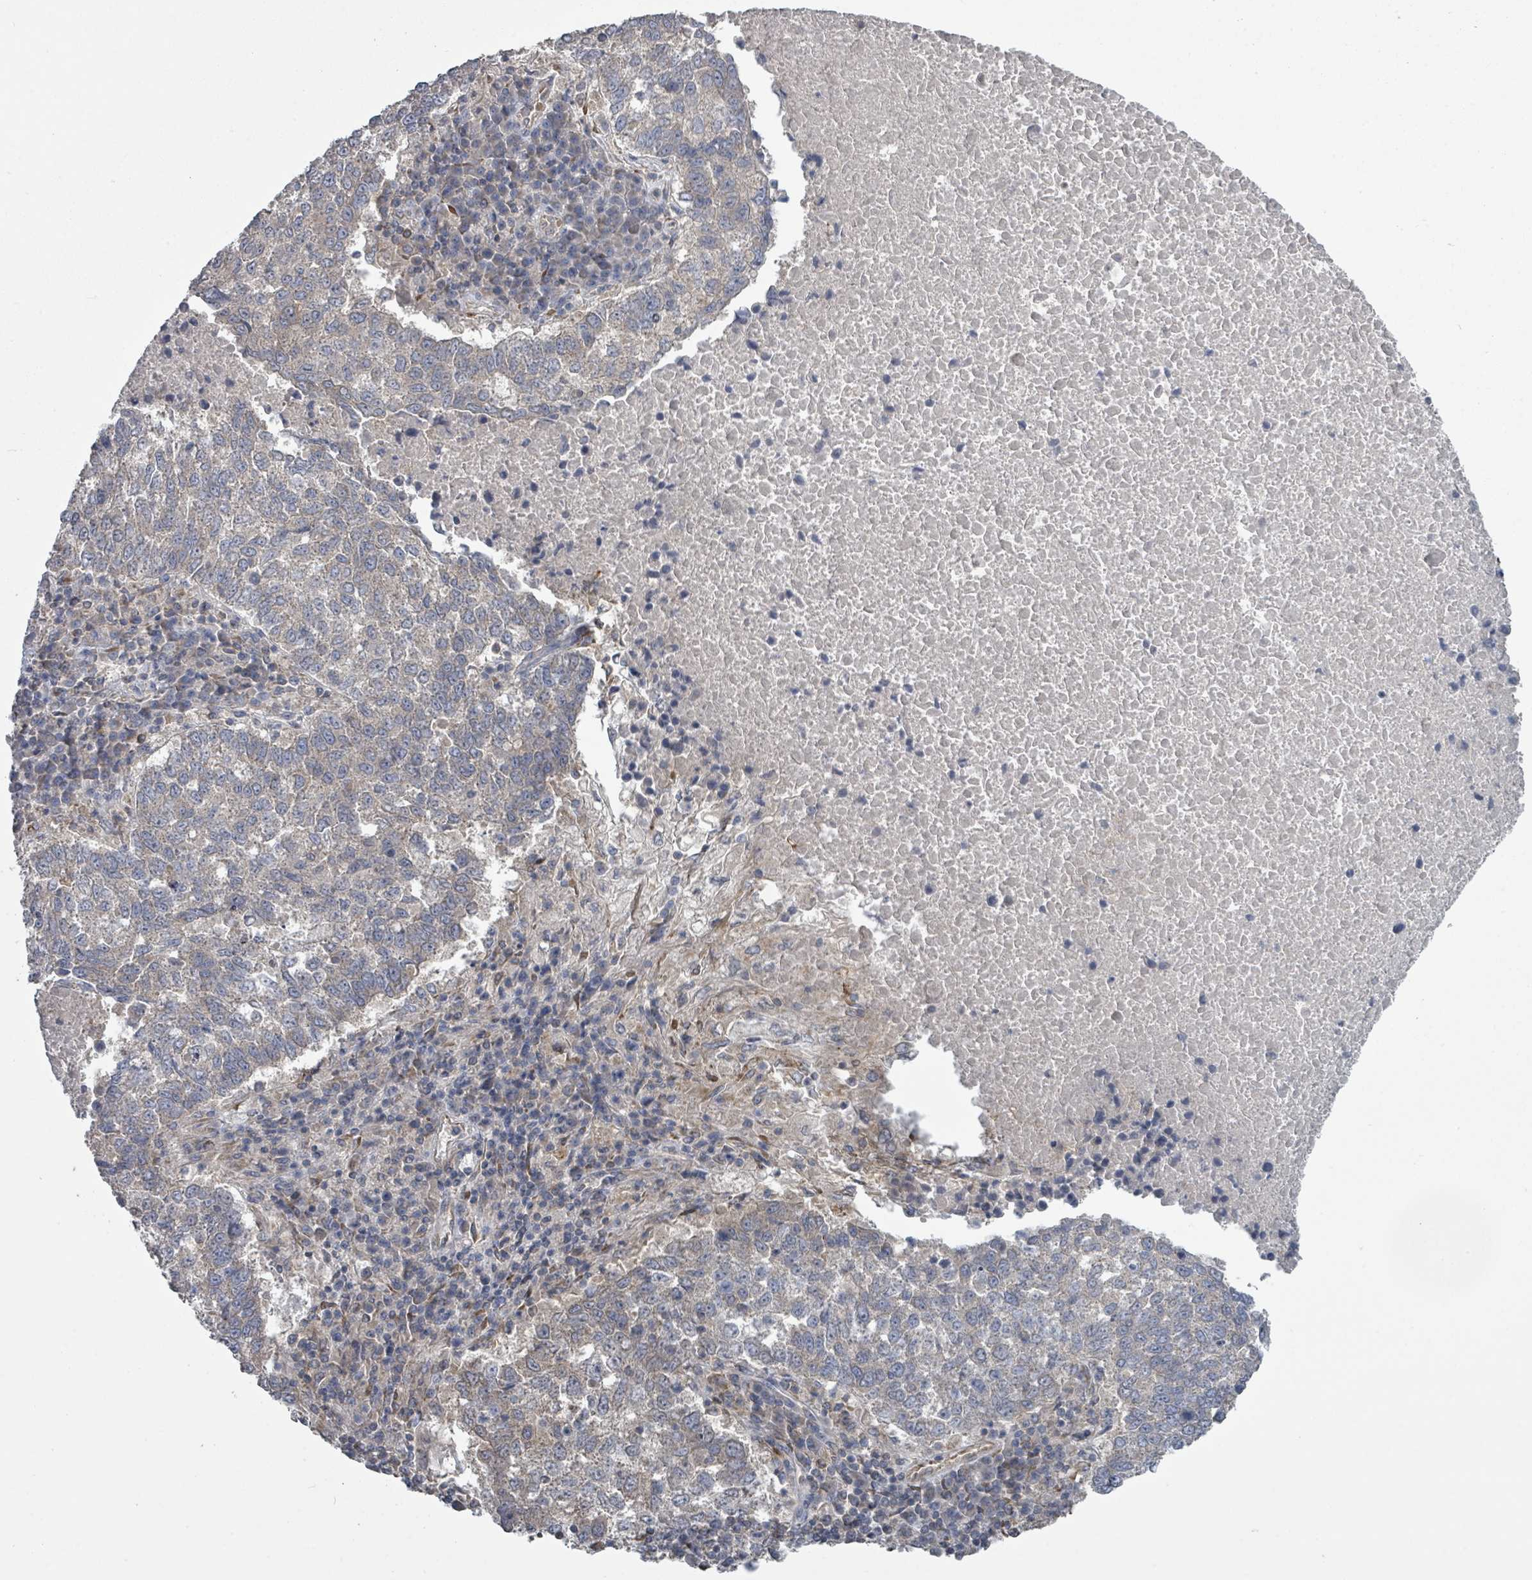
{"staining": {"intensity": "negative", "quantity": "none", "location": "none"}, "tissue": "lung cancer", "cell_type": "Tumor cells", "image_type": "cancer", "snomed": [{"axis": "morphology", "description": "Squamous cell carcinoma, NOS"}, {"axis": "topography", "description": "Lung"}], "caption": "Immunohistochemistry histopathology image of human squamous cell carcinoma (lung) stained for a protein (brown), which demonstrates no staining in tumor cells.", "gene": "SLC9A7", "patient": {"sex": "male", "age": 73}}